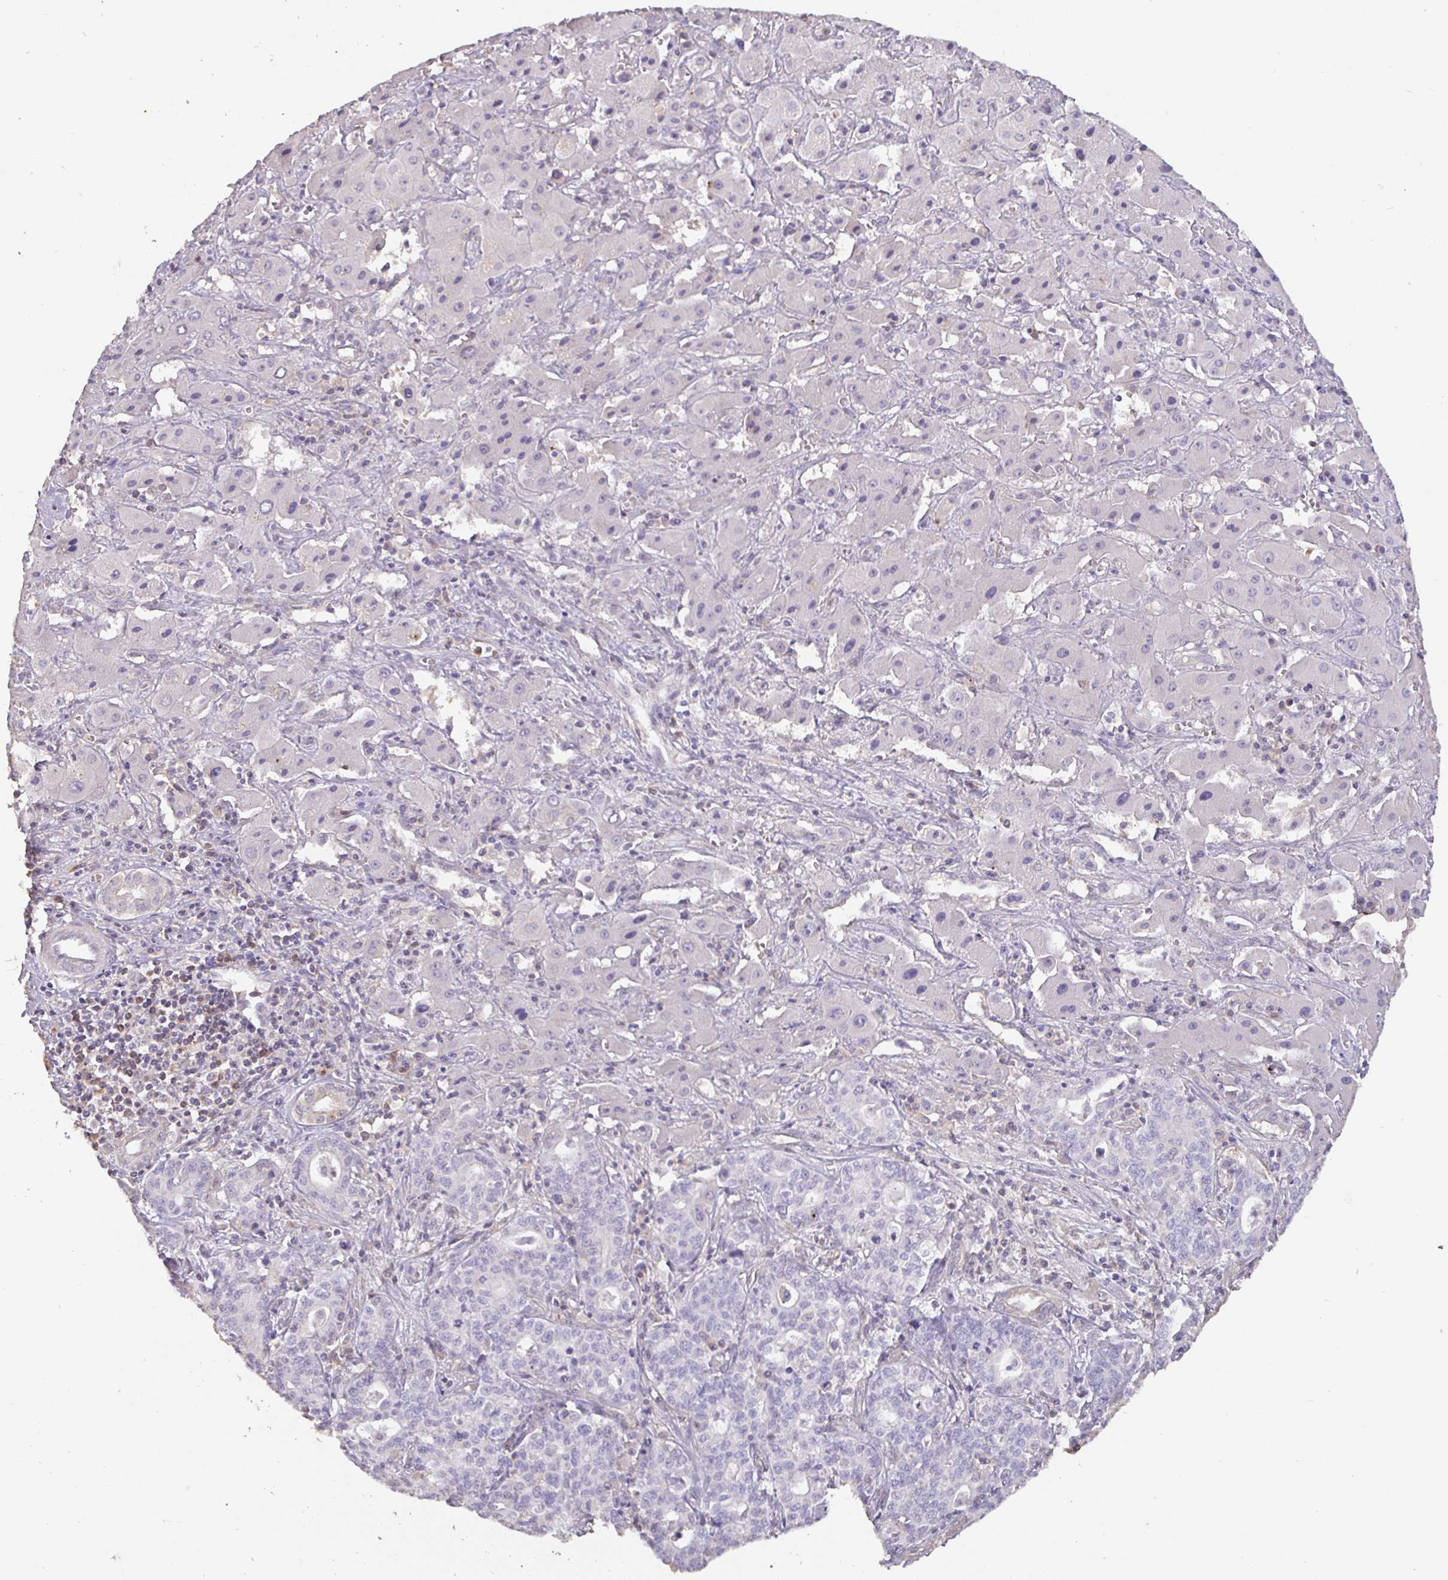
{"staining": {"intensity": "negative", "quantity": "none", "location": "none"}, "tissue": "liver cancer", "cell_type": "Tumor cells", "image_type": "cancer", "snomed": [{"axis": "morphology", "description": "Cholangiocarcinoma"}, {"axis": "topography", "description": "Liver"}], "caption": "DAB immunohistochemical staining of cholangiocarcinoma (liver) shows no significant positivity in tumor cells.", "gene": "SHISA4", "patient": {"sex": "female", "age": 61}}